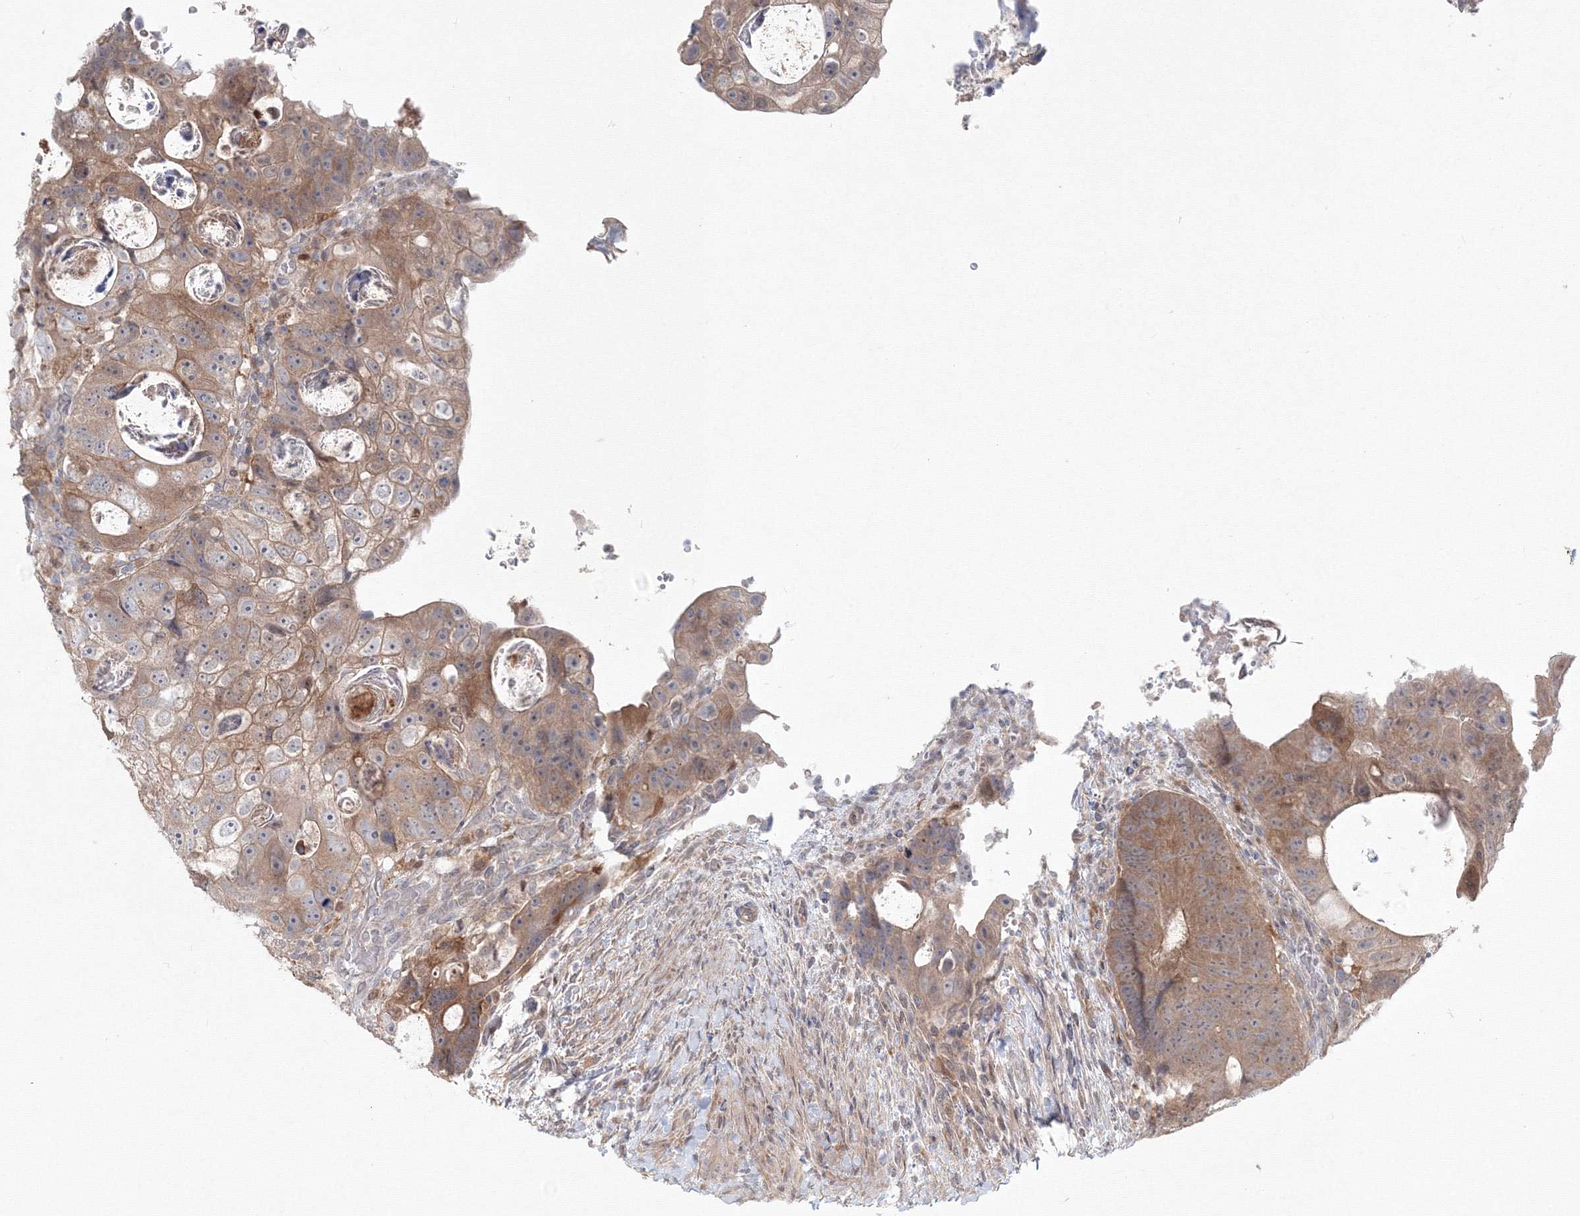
{"staining": {"intensity": "moderate", "quantity": ">75%", "location": "cytoplasmic/membranous"}, "tissue": "colorectal cancer", "cell_type": "Tumor cells", "image_type": "cancer", "snomed": [{"axis": "morphology", "description": "Adenocarcinoma, NOS"}, {"axis": "topography", "description": "Rectum"}], "caption": "A medium amount of moderate cytoplasmic/membranous staining is present in about >75% of tumor cells in adenocarcinoma (colorectal) tissue.", "gene": "MKRN2", "patient": {"sex": "male", "age": 59}}